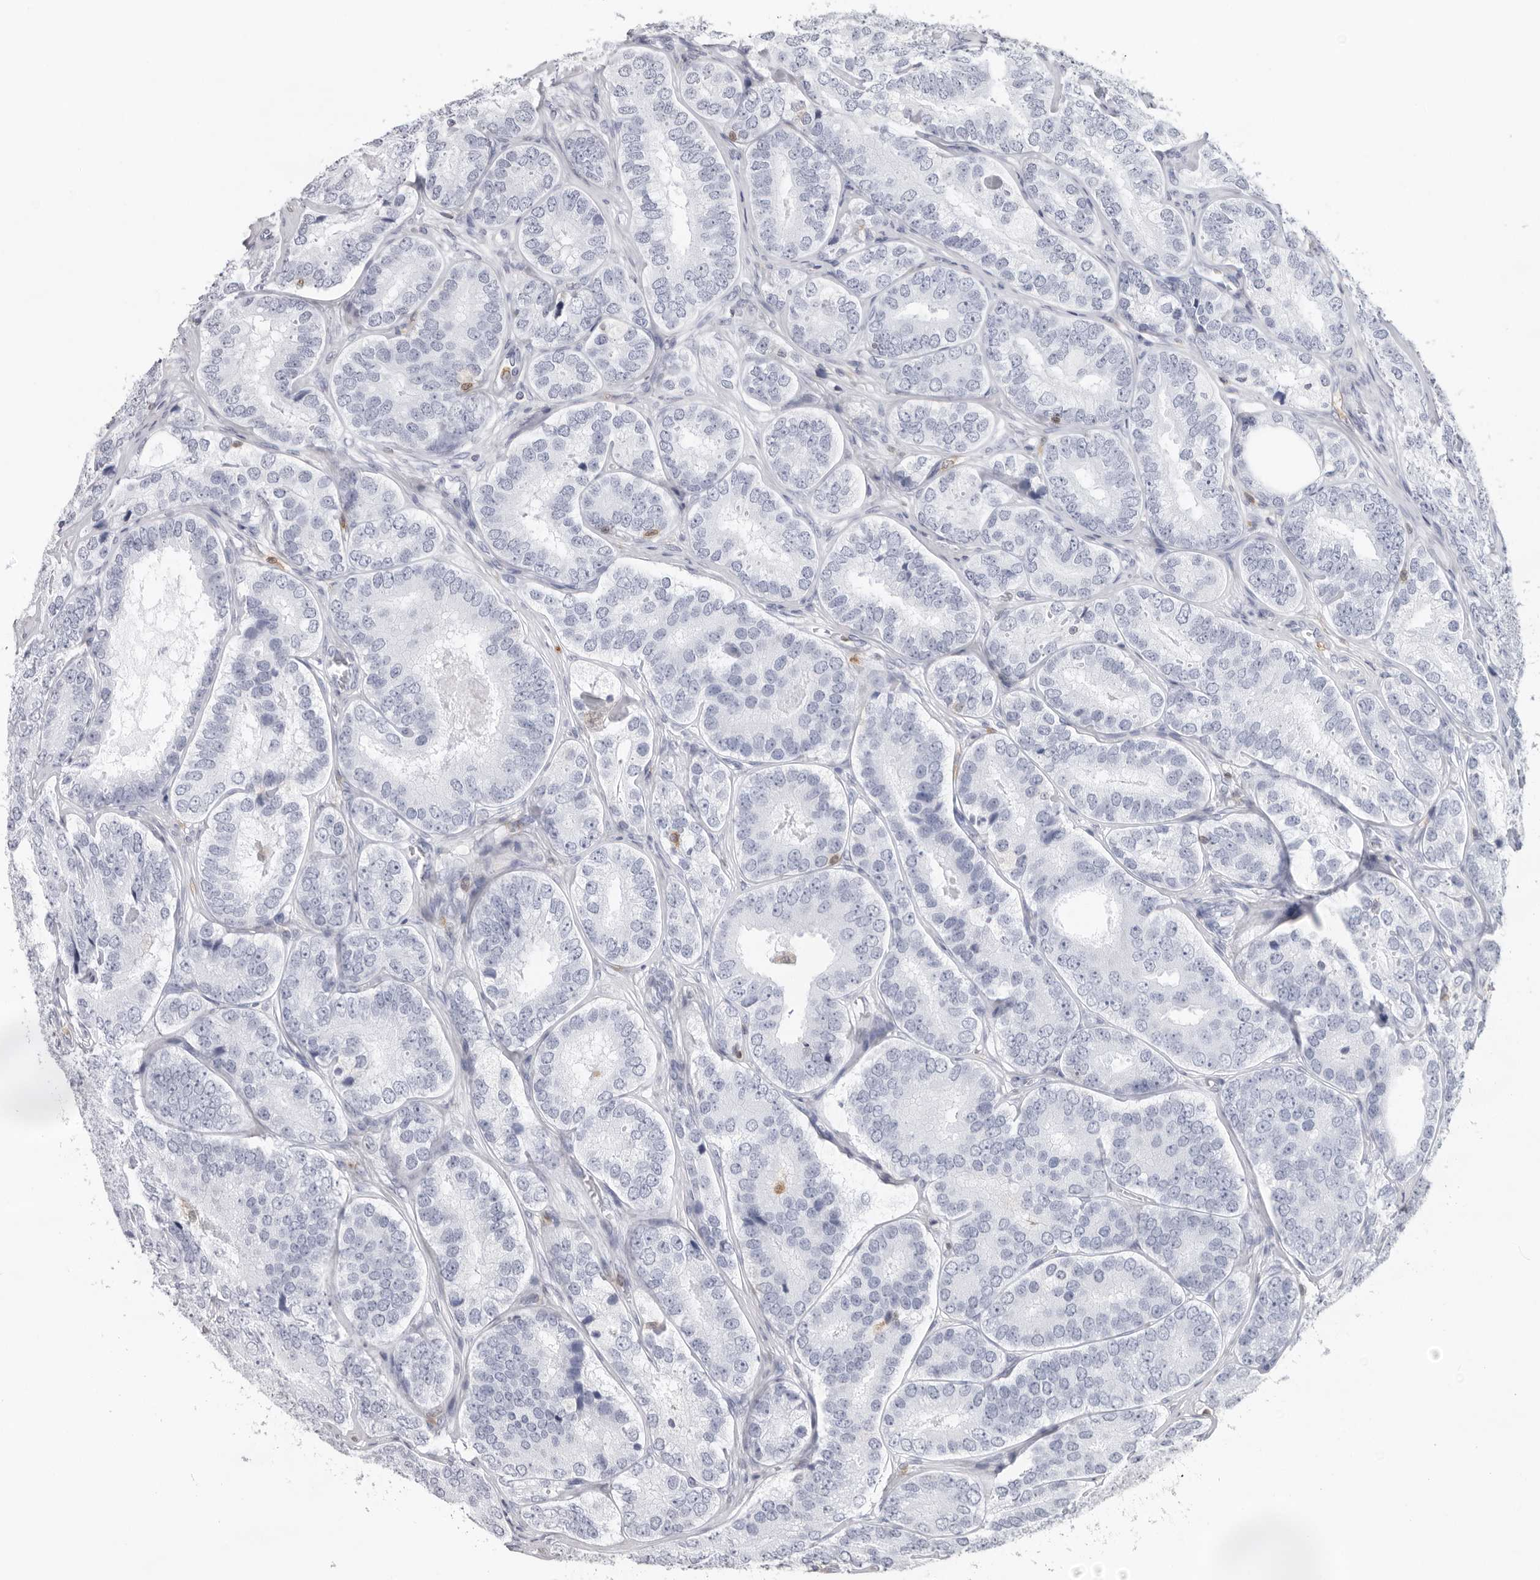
{"staining": {"intensity": "negative", "quantity": "none", "location": "none"}, "tissue": "prostate cancer", "cell_type": "Tumor cells", "image_type": "cancer", "snomed": [{"axis": "morphology", "description": "Adenocarcinoma, High grade"}, {"axis": "topography", "description": "Prostate"}], "caption": "Photomicrograph shows no significant protein expression in tumor cells of prostate cancer (high-grade adenocarcinoma).", "gene": "FMNL1", "patient": {"sex": "male", "age": 56}}